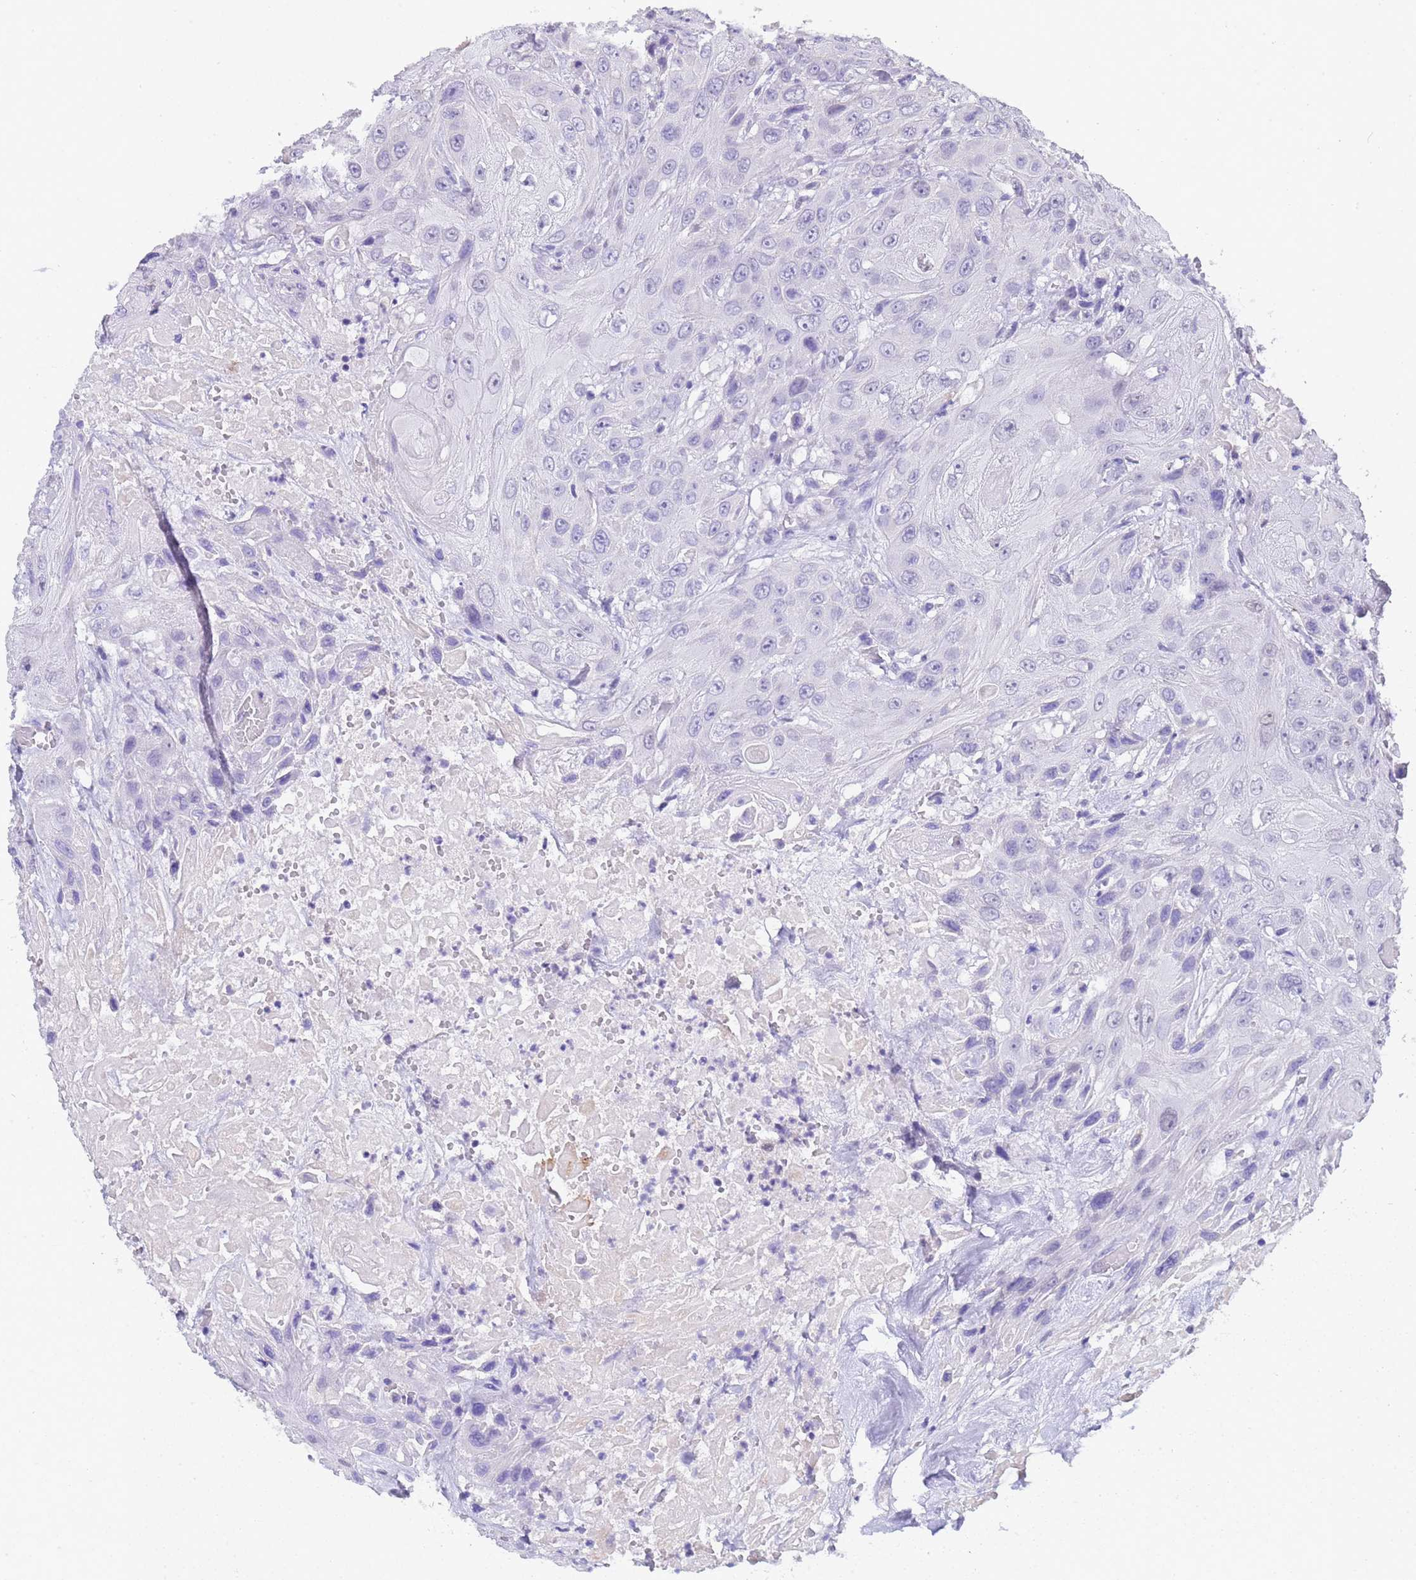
{"staining": {"intensity": "negative", "quantity": "none", "location": "none"}, "tissue": "head and neck cancer", "cell_type": "Tumor cells", "image_type": "cancer", "snomed": [{"axis": "morphology", "description": "Squamous cell carcinoma, NOS"}, {"axis": "topography", "description": "Head-Neck"}], "caption": "This is an immunohistochemistry micrograph of human head and neck cancer (squamous cell carcinoma). There is no expression in tumor cells.", "gene": "CTRC", "patient": {"sex": "male", "age": 81}}